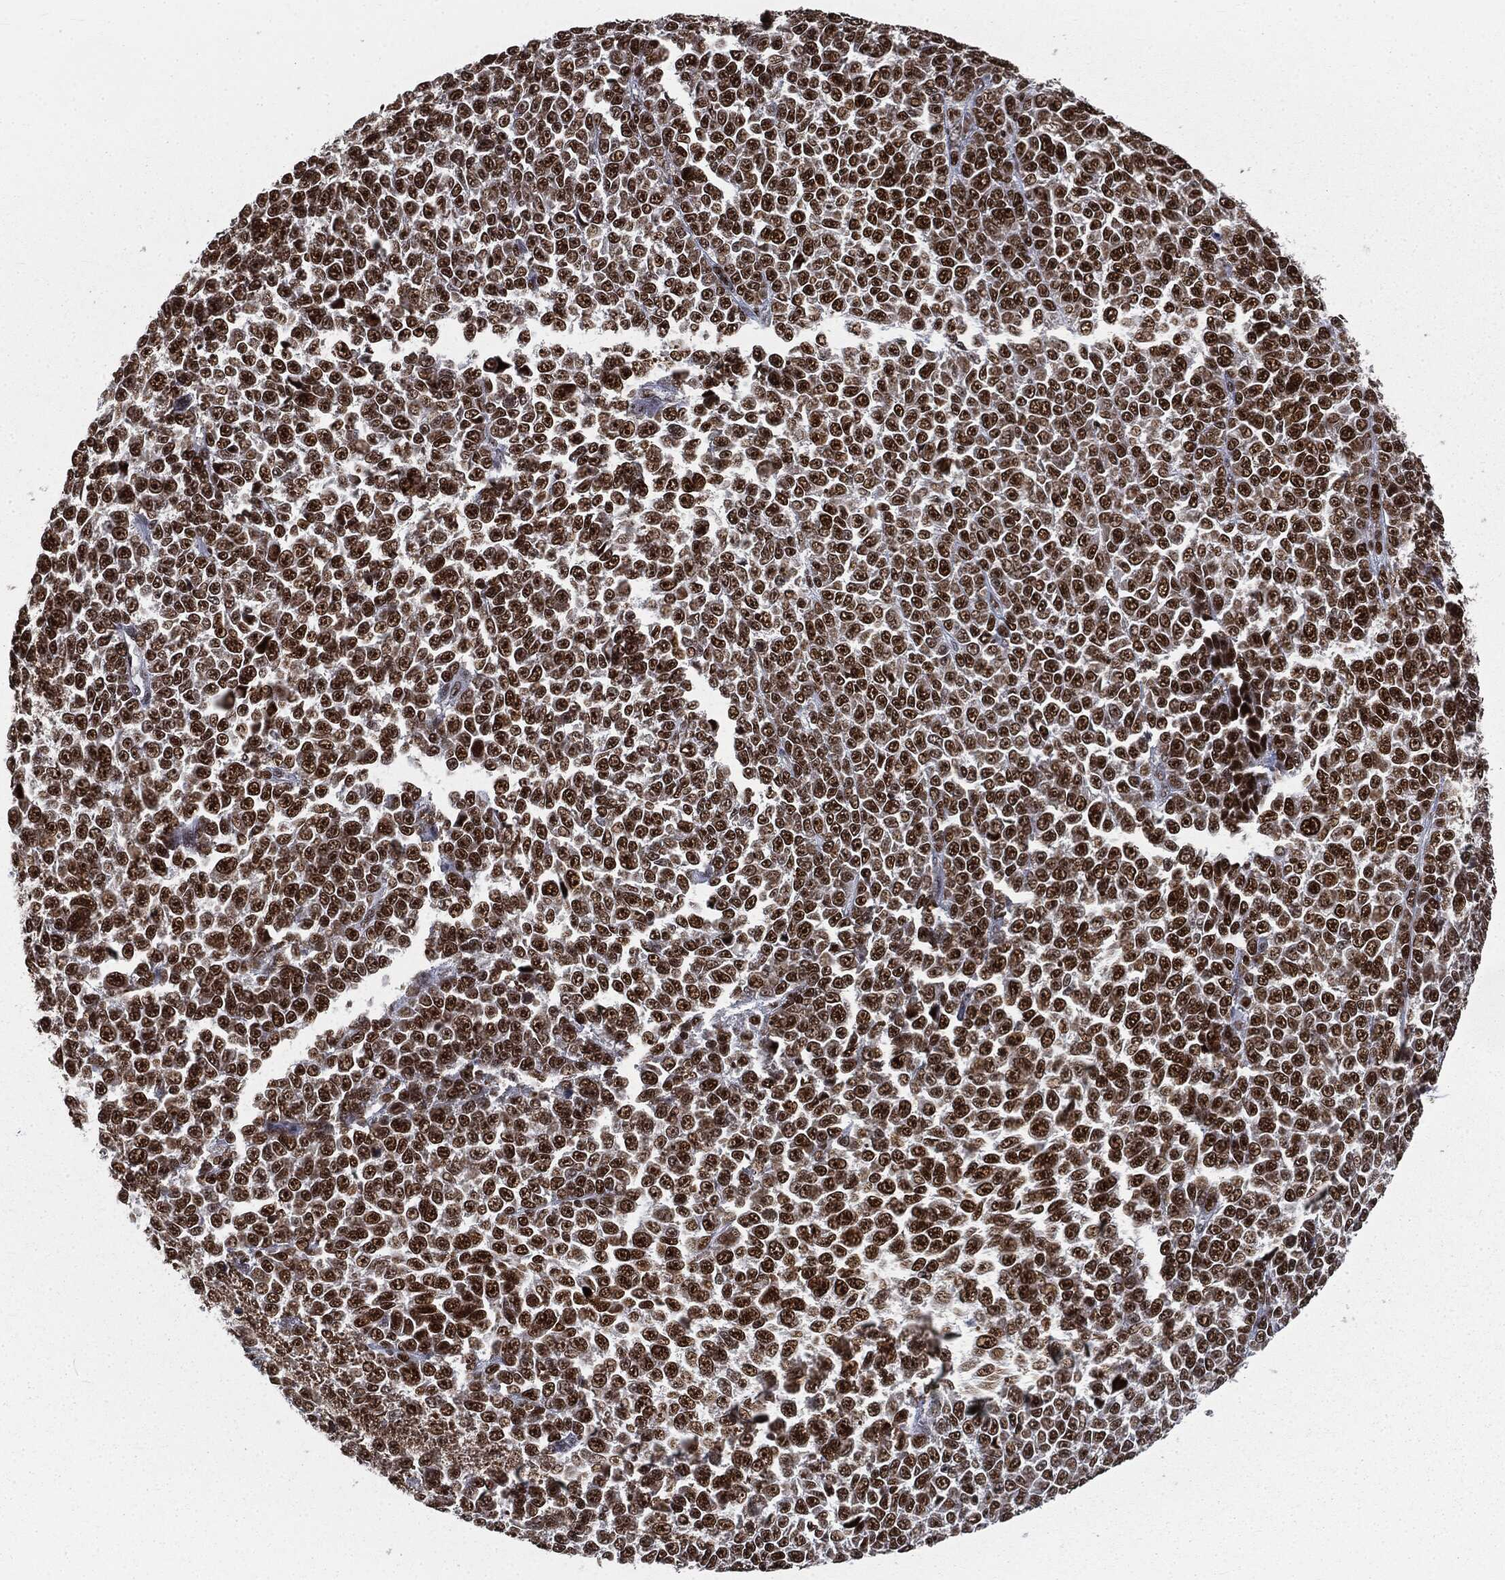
{"staining": {"intensity": "strong", "quantity": ">75%", "location": "nuclear"}, "tissue": "melanoma", "cell_type": "Tumor cells", "image_type": "cancer", "snomed": [{"axis": "morphology", "description": "Malignant melanoma, NOS"}, {"axis": "topography", "description": "Skin"}], "caption": "DAB immunohistochemical staining of malignant melanoma shows strong nuclear protein positivity in about >75% of tumor cells.", "gene": "DPH2", "patient": {"sex": "female", "age": 95}}